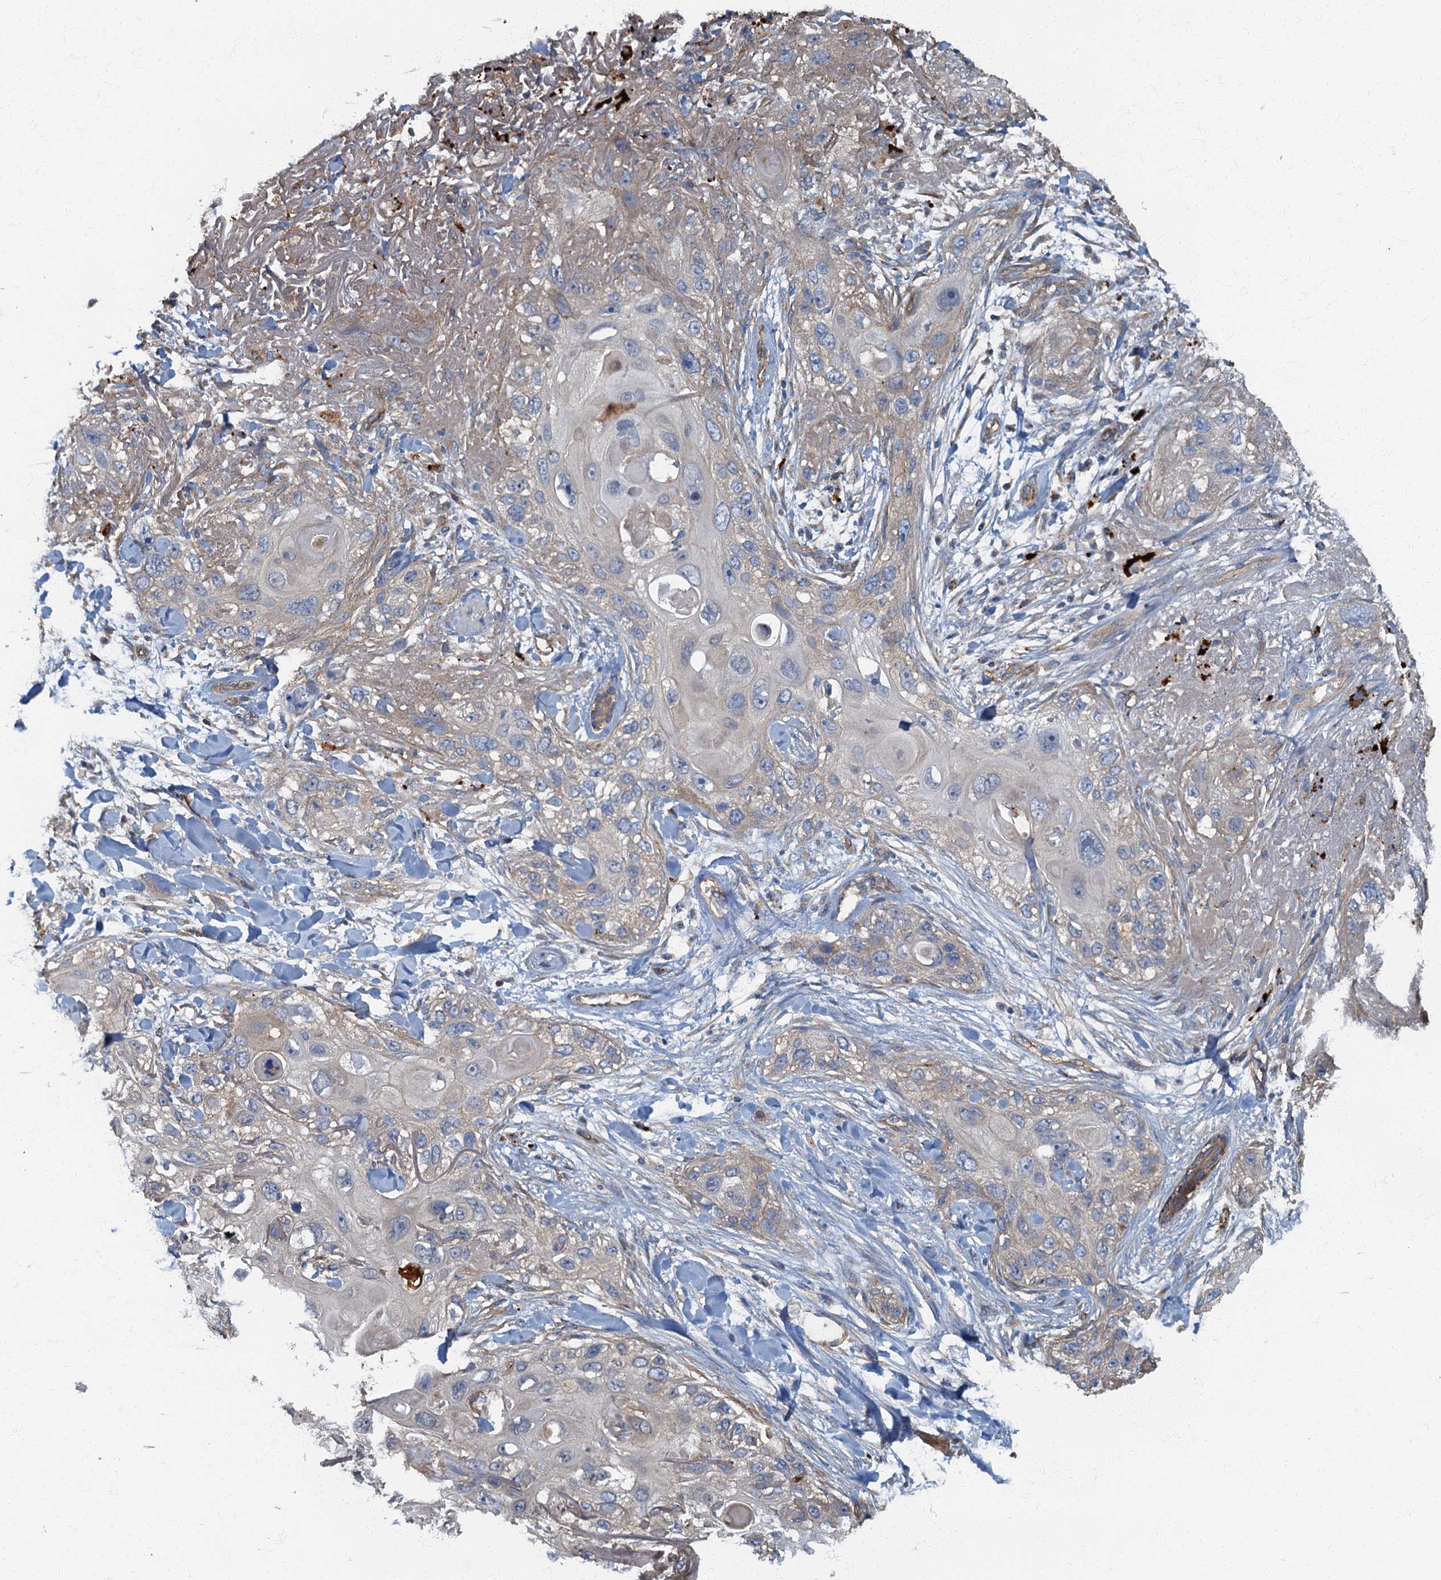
{"staining": {"intensity": "weak", "quantity": "<25%", "location": "cytoplasmic/membranous"}, "tissue": "skin cancer", "cell_type": "Tumor cells", "image_type": "cancer", "snomed": [{"axis": "morphology", "description": "Normal tissue, NOS"}, {"axis": "morphology", "description": "Squamous cell carcinoma, NOS"}, {"axis": "topography", "description": "Skin"}], "caption": "IHC of human skin squamous cell carcinoma reveals no expression in tumor cells.", "gene": "ARL11", "patient": {"sex": "male", "age": 72}}